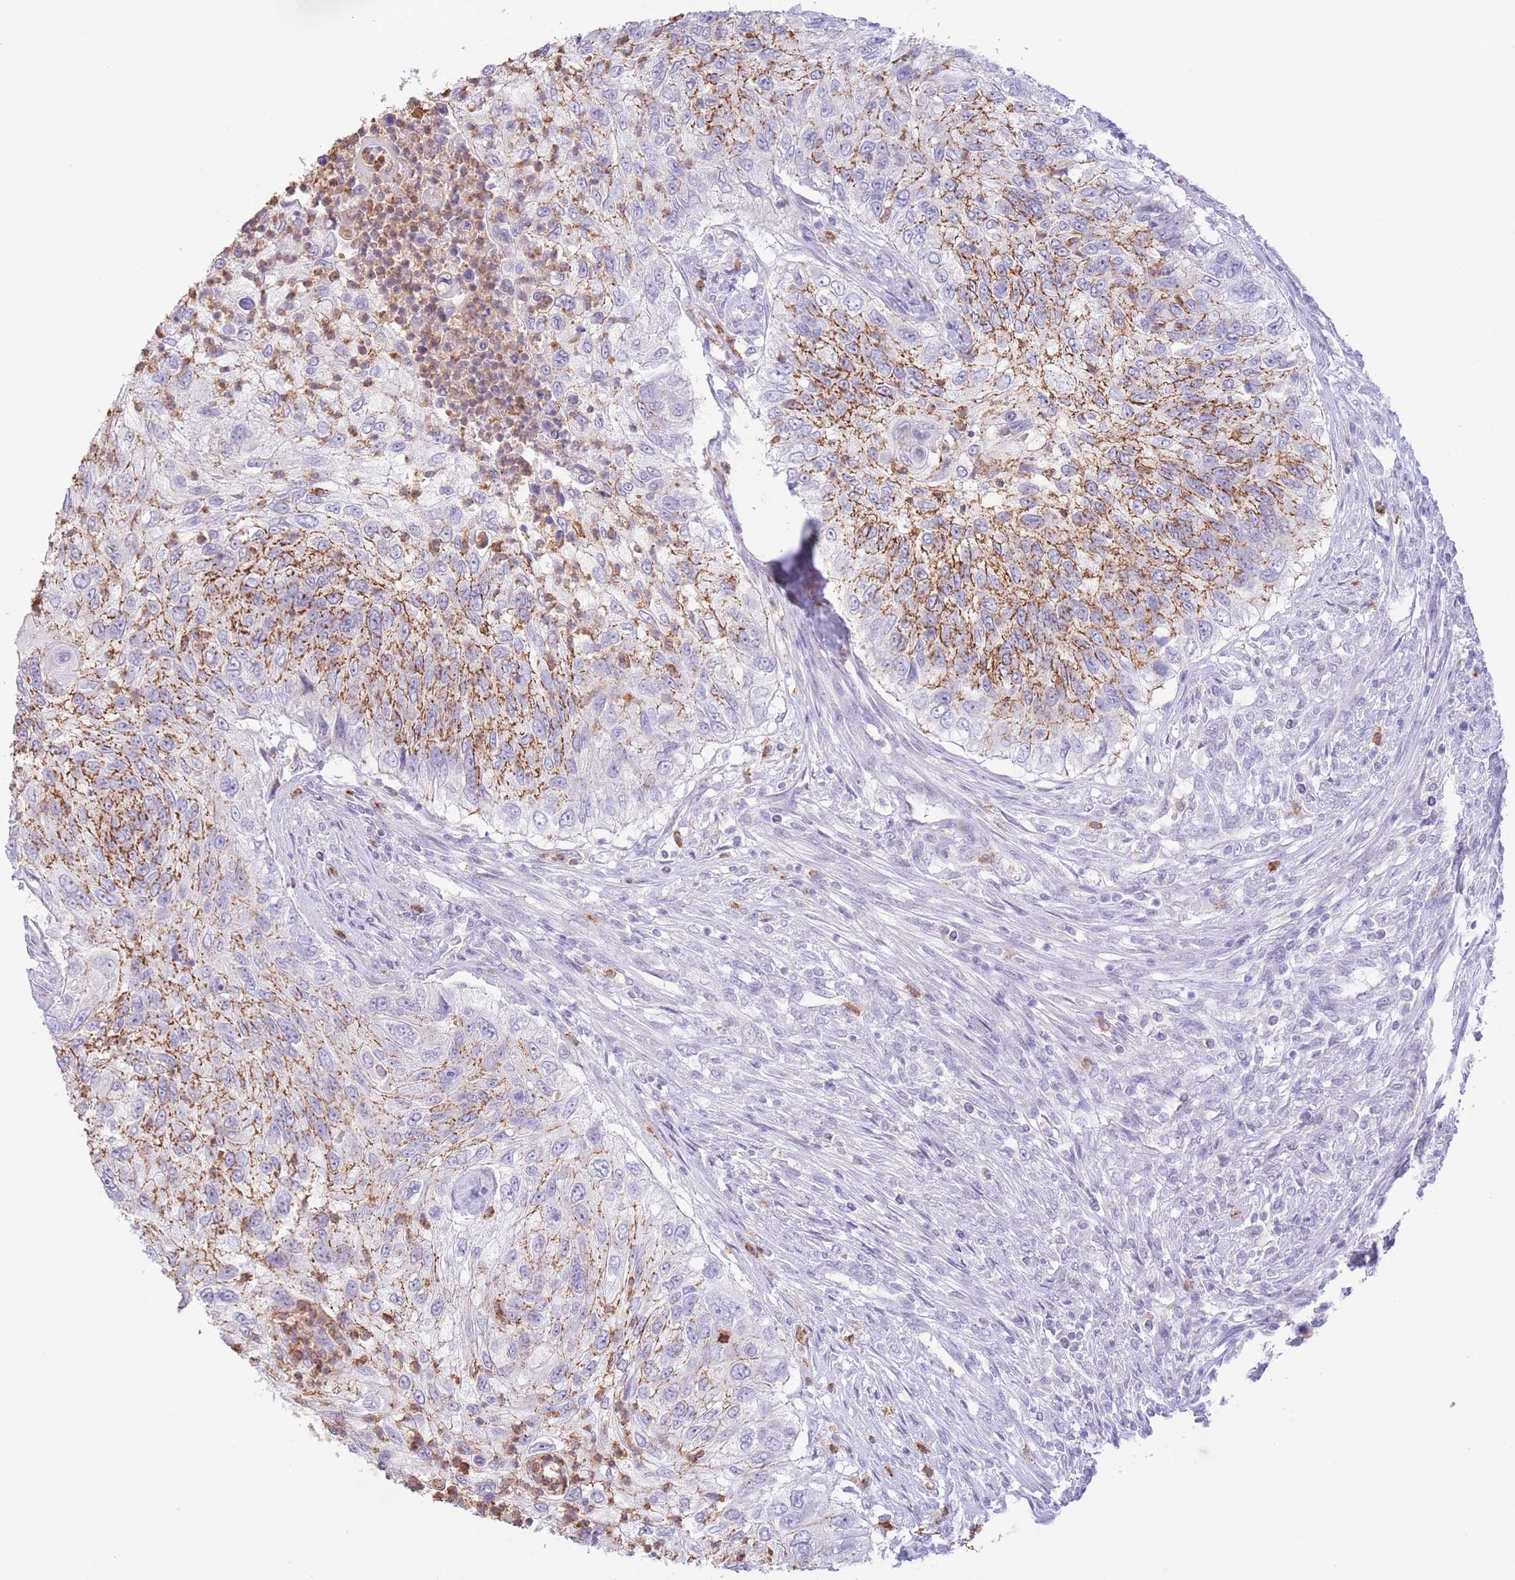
{"staining": {"intensity": "moderate", "quantity": "25%-75%", "location": "cytoplasmic/membranous"}, "tissue": "urothelial cancer", "cell_type": "Tumor cells", "image_type": "cancer", "snomed": [{"axis": "morphology", "description": "Urothelial carcinoma, High grade"}, {"axis": "topography", "description": "Urinary bladder"}], "caption": "A brown stain shows moderate cytoplasmic/membranous positivity of a protein in human urothelial carcinoma (high-grade) tumor cells.", "gene": "LCLAT1", "patient": {"sex": "female", "age": 60}}